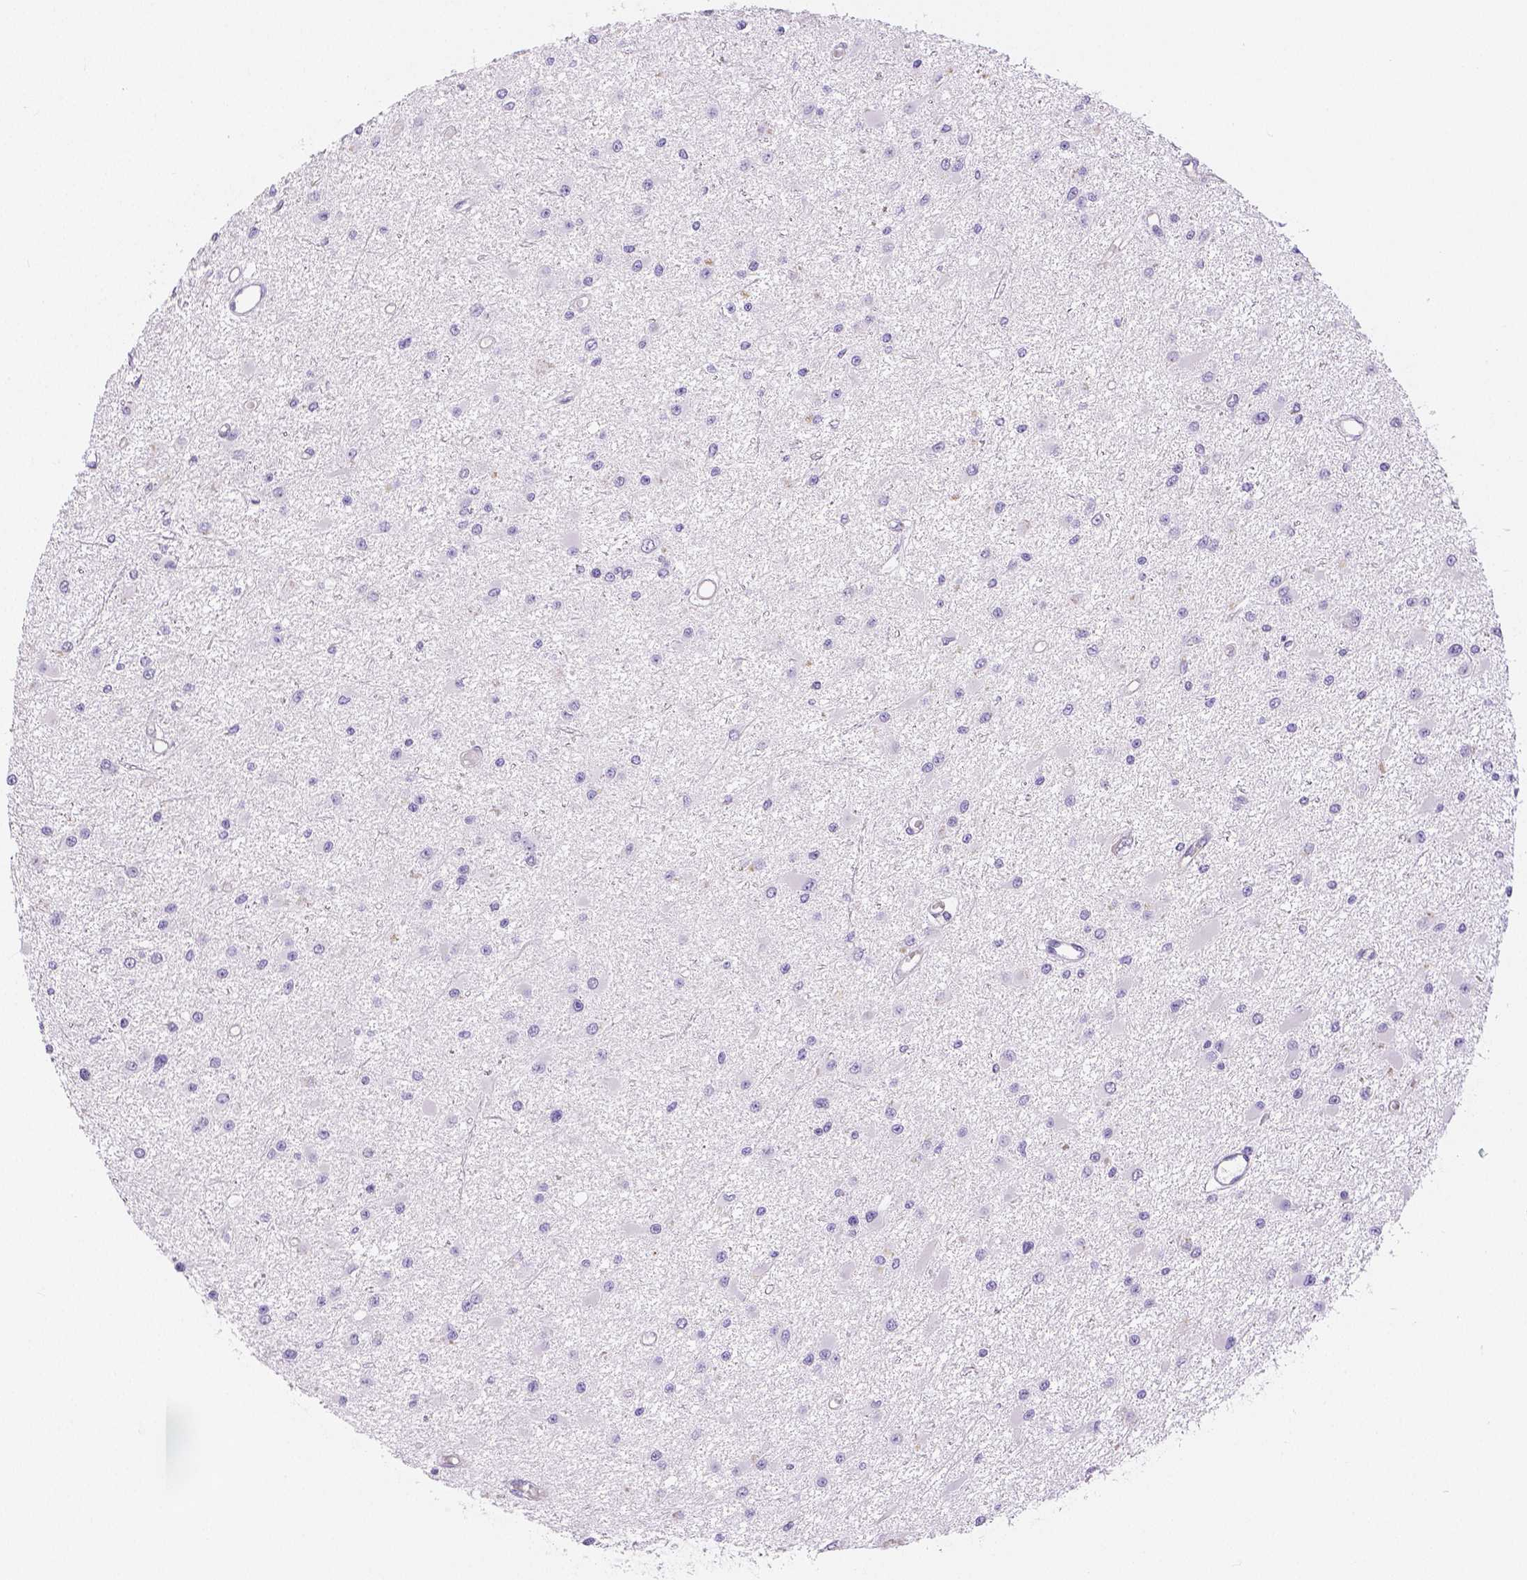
{"staining": {"intensity": "negative", "quantity": "none", "location": "none"}, "tissue": "glioma", "cell_type": "Tumor cells", "image_type": "cancer", "snomed": [{"axis": "morphology", "description": "Glioma, malignant, High grade"}, {"axis": "topography", "description": "Brain"}], "caption": "Immunohistochemistry (IHC) image of neoplastic tissue: human malignant high-grade glioma stained with DAB (3,3'-diaminobenzidine) displays no significant protein expression in tumor cells. (Brightfield microscopy of DAB (3,3'-diaminobenzidine) immunohistochemistry (IHC) at high magnification).", "gene": "SLC27A5", "patient": {"sex": "male", "age": 54}}